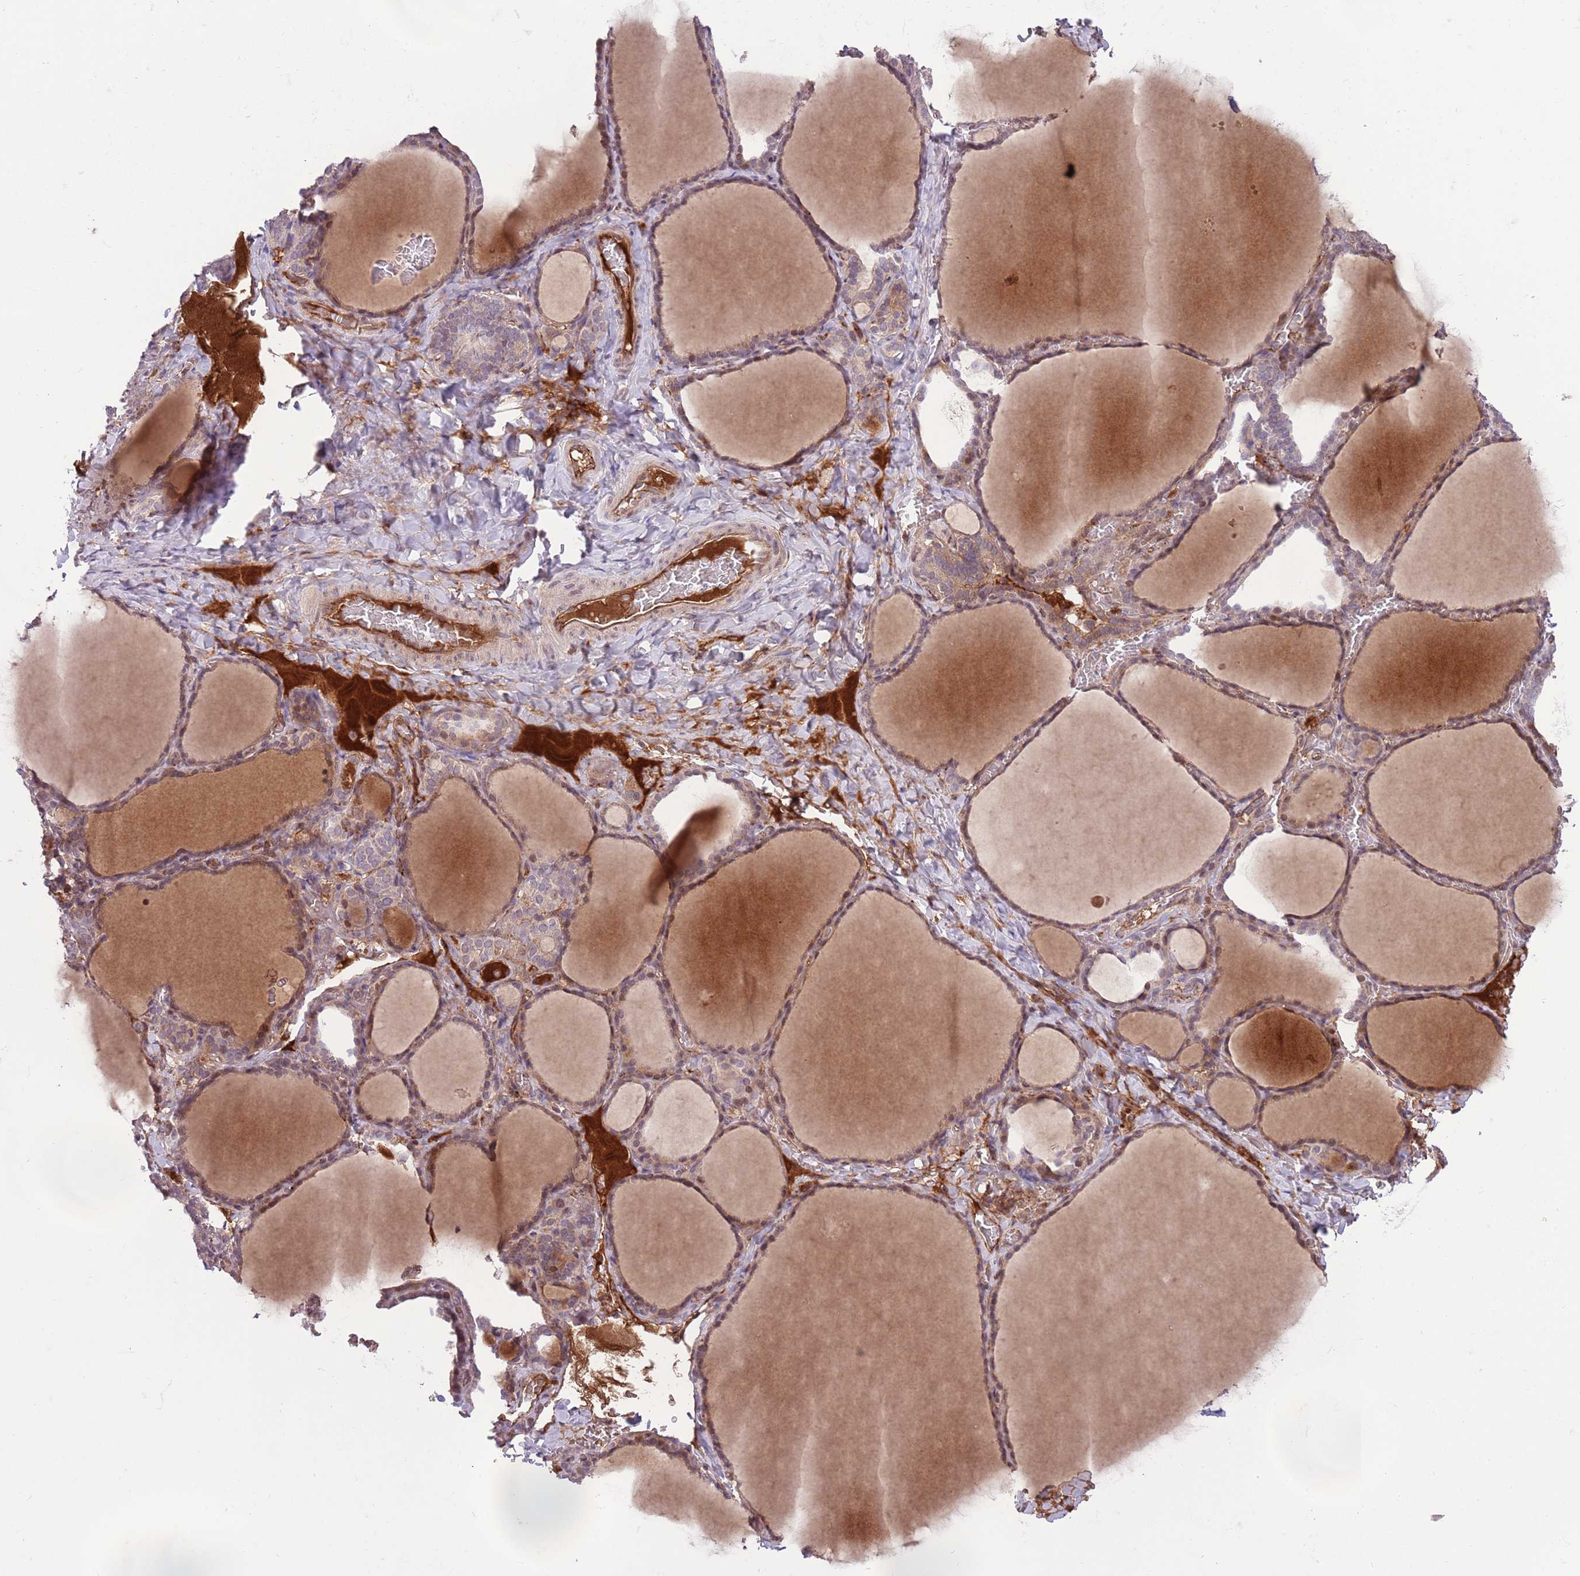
{"staining": {"intensity": "moderate", "quantity": ">75%", "location": "cytoplasmic/membranous,nuclear"}, "tissue": "thyroid gland", "cell_type": "Glandular cells", "image_type": "normal", "snomed": [{"axis": "morphology", "description": "Normal tissue, NOS"}, {"axis": "topography", "description": "Thyroid gland"}], "caption": "This is a photomicrograph of immunohistochemistry (IHC) staining of unremarkable thyroid gland, which shows moderate expression in the cytoplasmic/membranous,nuclear of glandular cells.", "gene": "DPP10", "patient": {"sex": "female", "age": 39}}